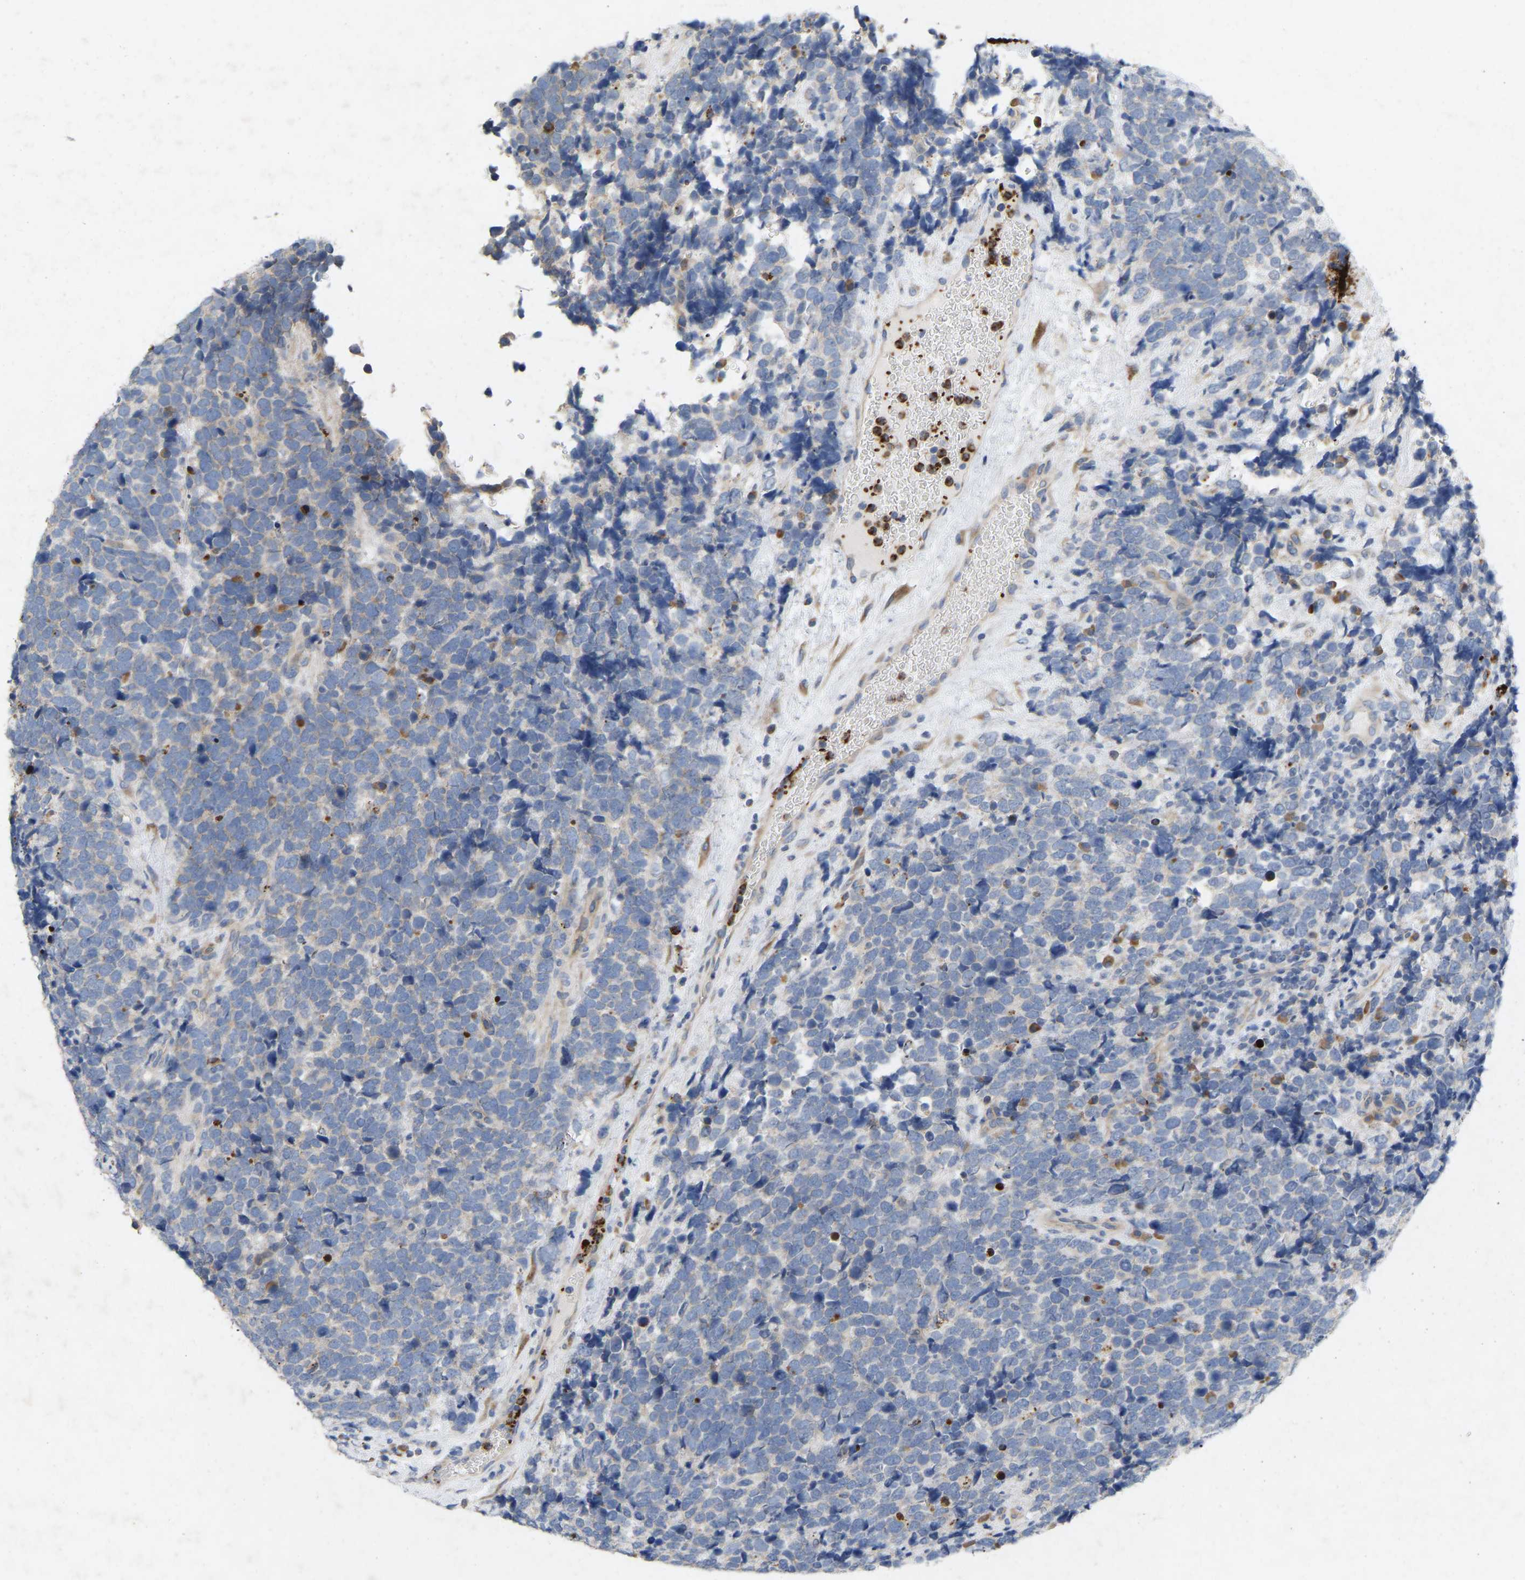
{"staining": {"intensity": "negative", "quantity": "none", "location": "none"}, "tissue": "urothelial cancer", "cell_type": "Tumor cells", "image_type": "cancer", "snomed": [{"axis": "morphology", "description": "Urothelial carcinoma, High grade"}, {"axis": "topography", "description": "Urinary bladder"}], "caption": "The IHC image has no significant staining in tumor cells of urothelial cancer tissue. (DAB (3,3'-diaminobenzidine) IHC, high magnification).", "gene": "RHEB", "patient": {"sex": "female", "age": 82}}